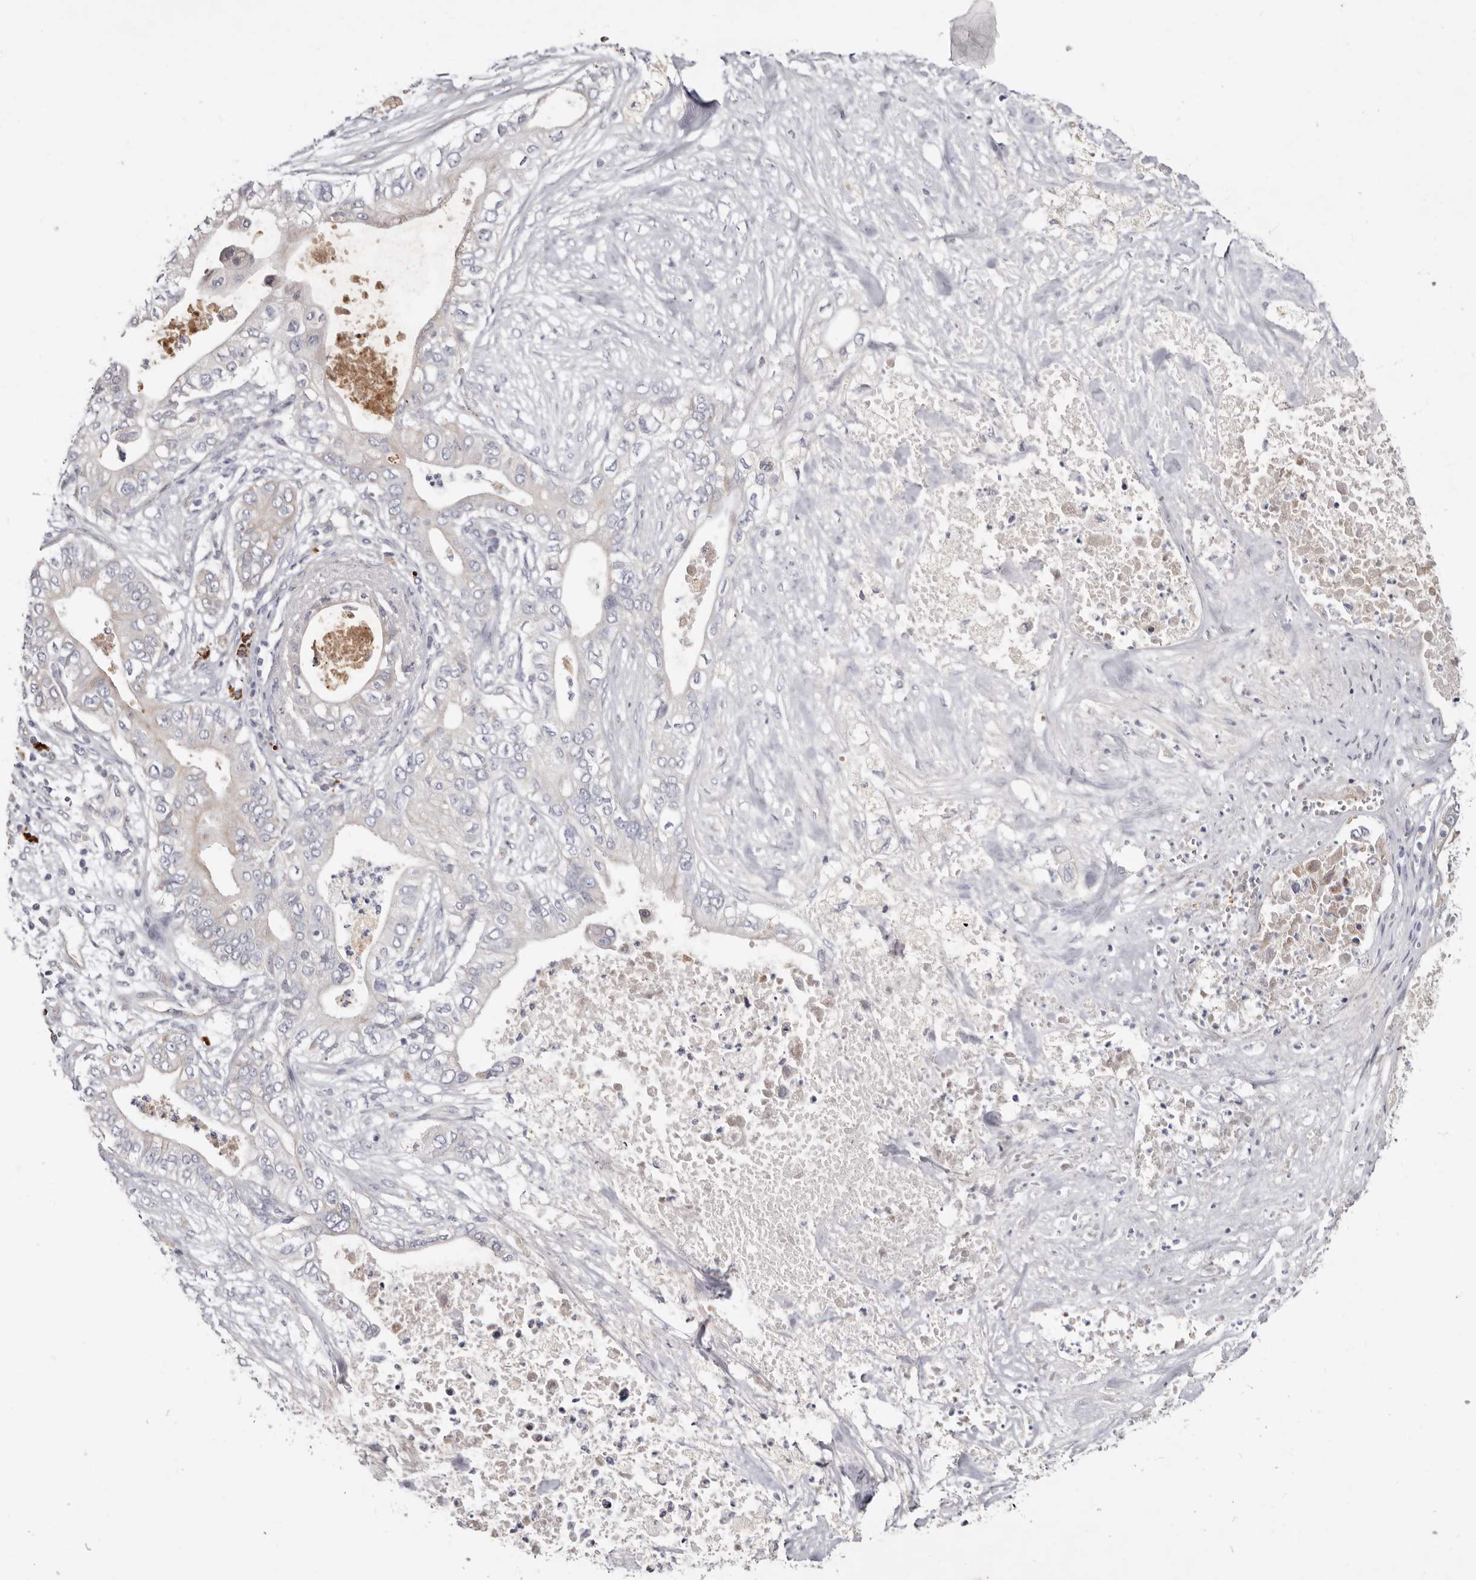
{"staining": {"intensity": "negative", "quantity": "none", "location": "none"}, "tissue": "pancreatic cancer", "cell_type": "Tumor cells", "image_type": "cancer", "snomed": [{"axis": "morphology", "description": "Adenocarcinoma, NOS"}, {"axis": "topography", "description": "Pancreas"}], "caption": "This is an IHC histopathology image of adenocarcinoma (pancreatic). There is no positivity in tumor cells.", "gene": "SPTA1", "patient": {"sex": "female", "age": 78}}